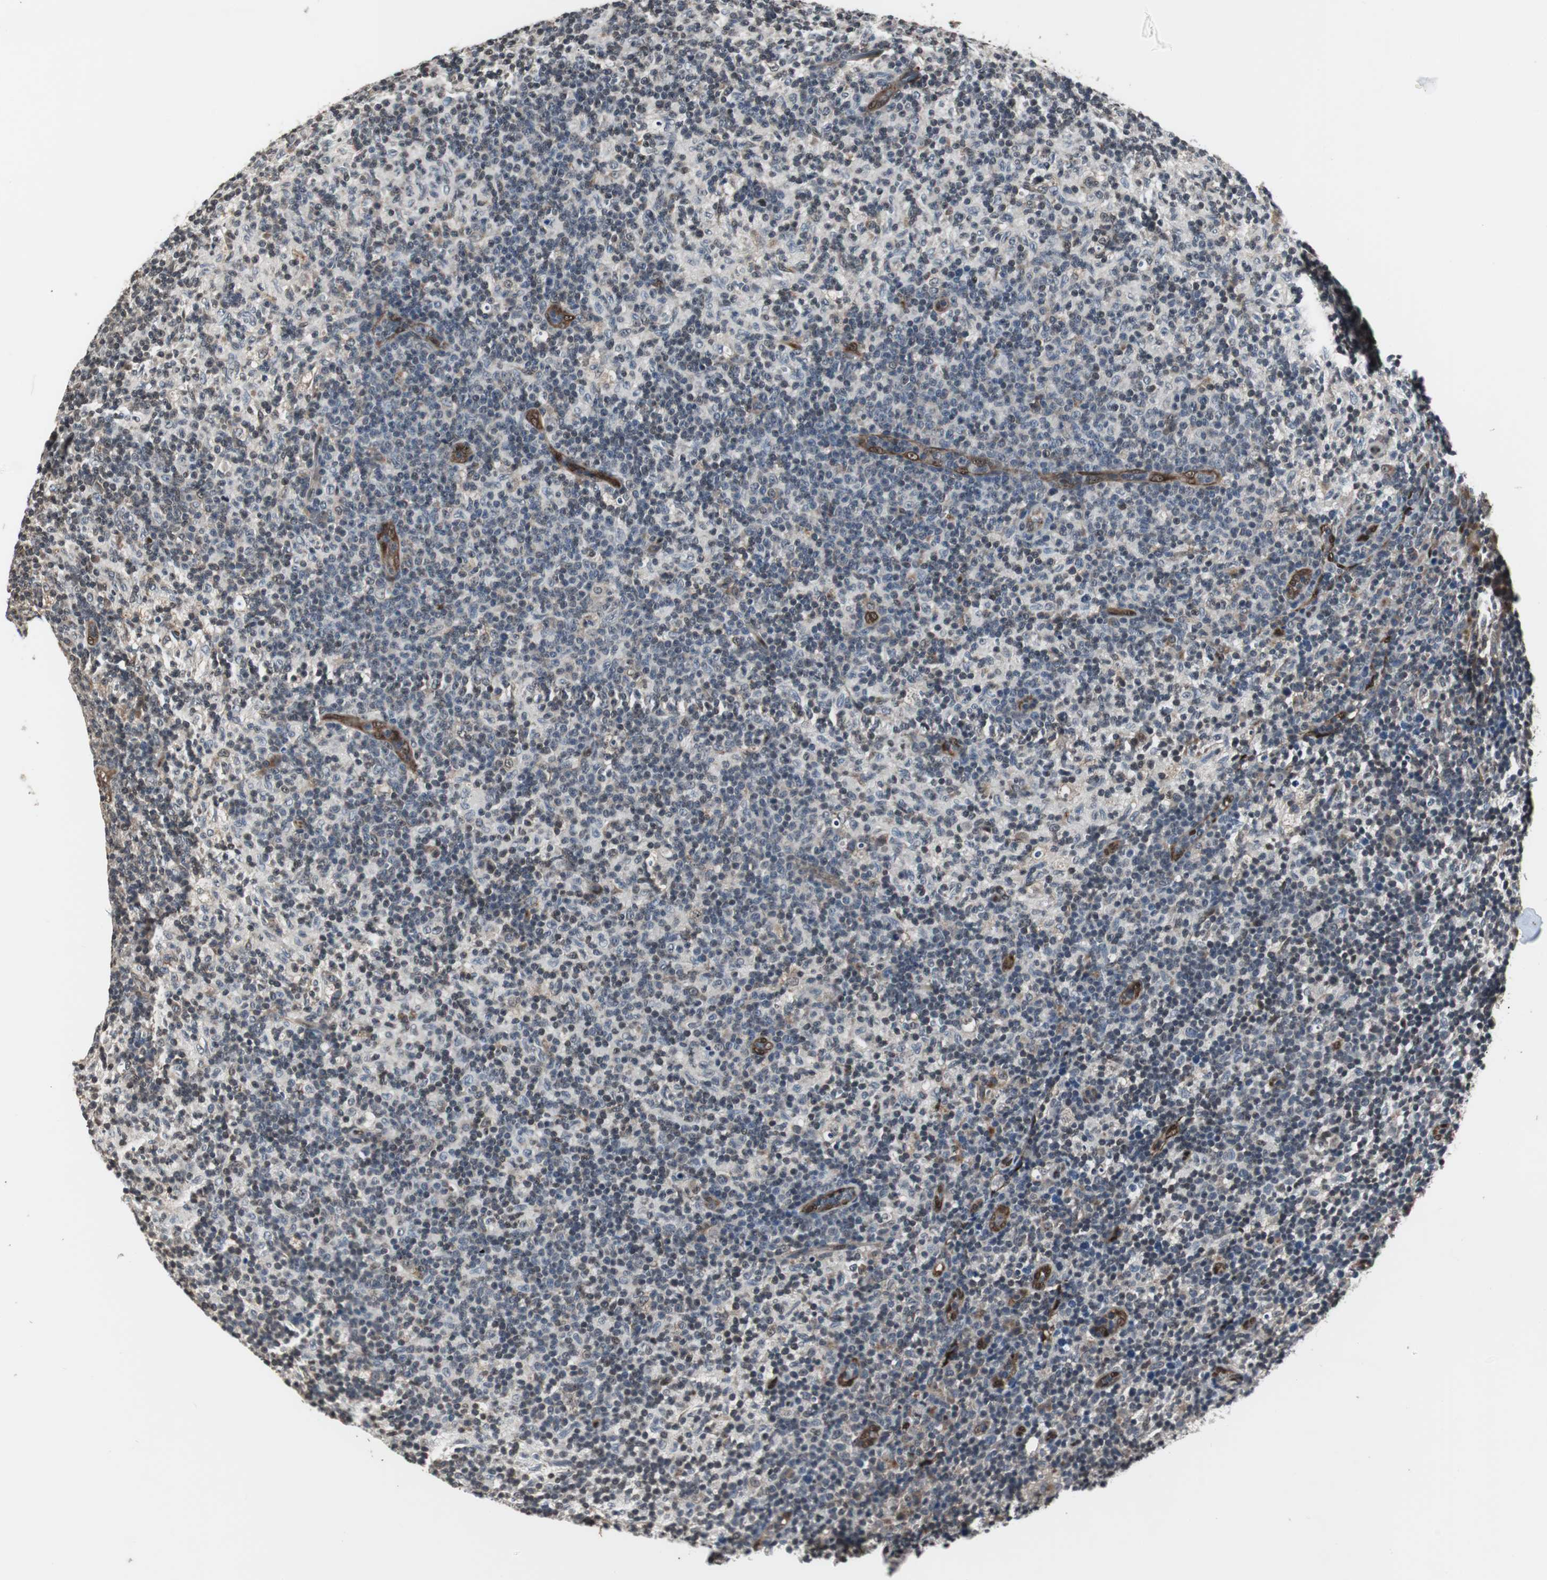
{"staining": {"intensity": "weak", "quantity": ">75%", "location": "cytoplasmic/membranous"}, "tissue": "lymph node", "cell_type": "Germinal center cells", "image_type": "normal", "snomed": [{"axis": "morphology", "description": "Normal tissue, NOS"}, {"axis": "morphology", "description": "Inflammation, NOS"}, {"axis": "topography", "description": "Lymph node"}], "caption": "Germinal center cells exhibit low levels of weak cytoplasmic/membranous expression in approximately >75% of cells in normal human lymph node. The staining was performed using DAB (3,3'-diaminobenzidine) to visualize the protein expression in brown, while the nuclei were stained in blue with hematoxylin (Magnification: 20x).", "gene": "SMAD1", "patient": {"sex": "male", "age": 55}}